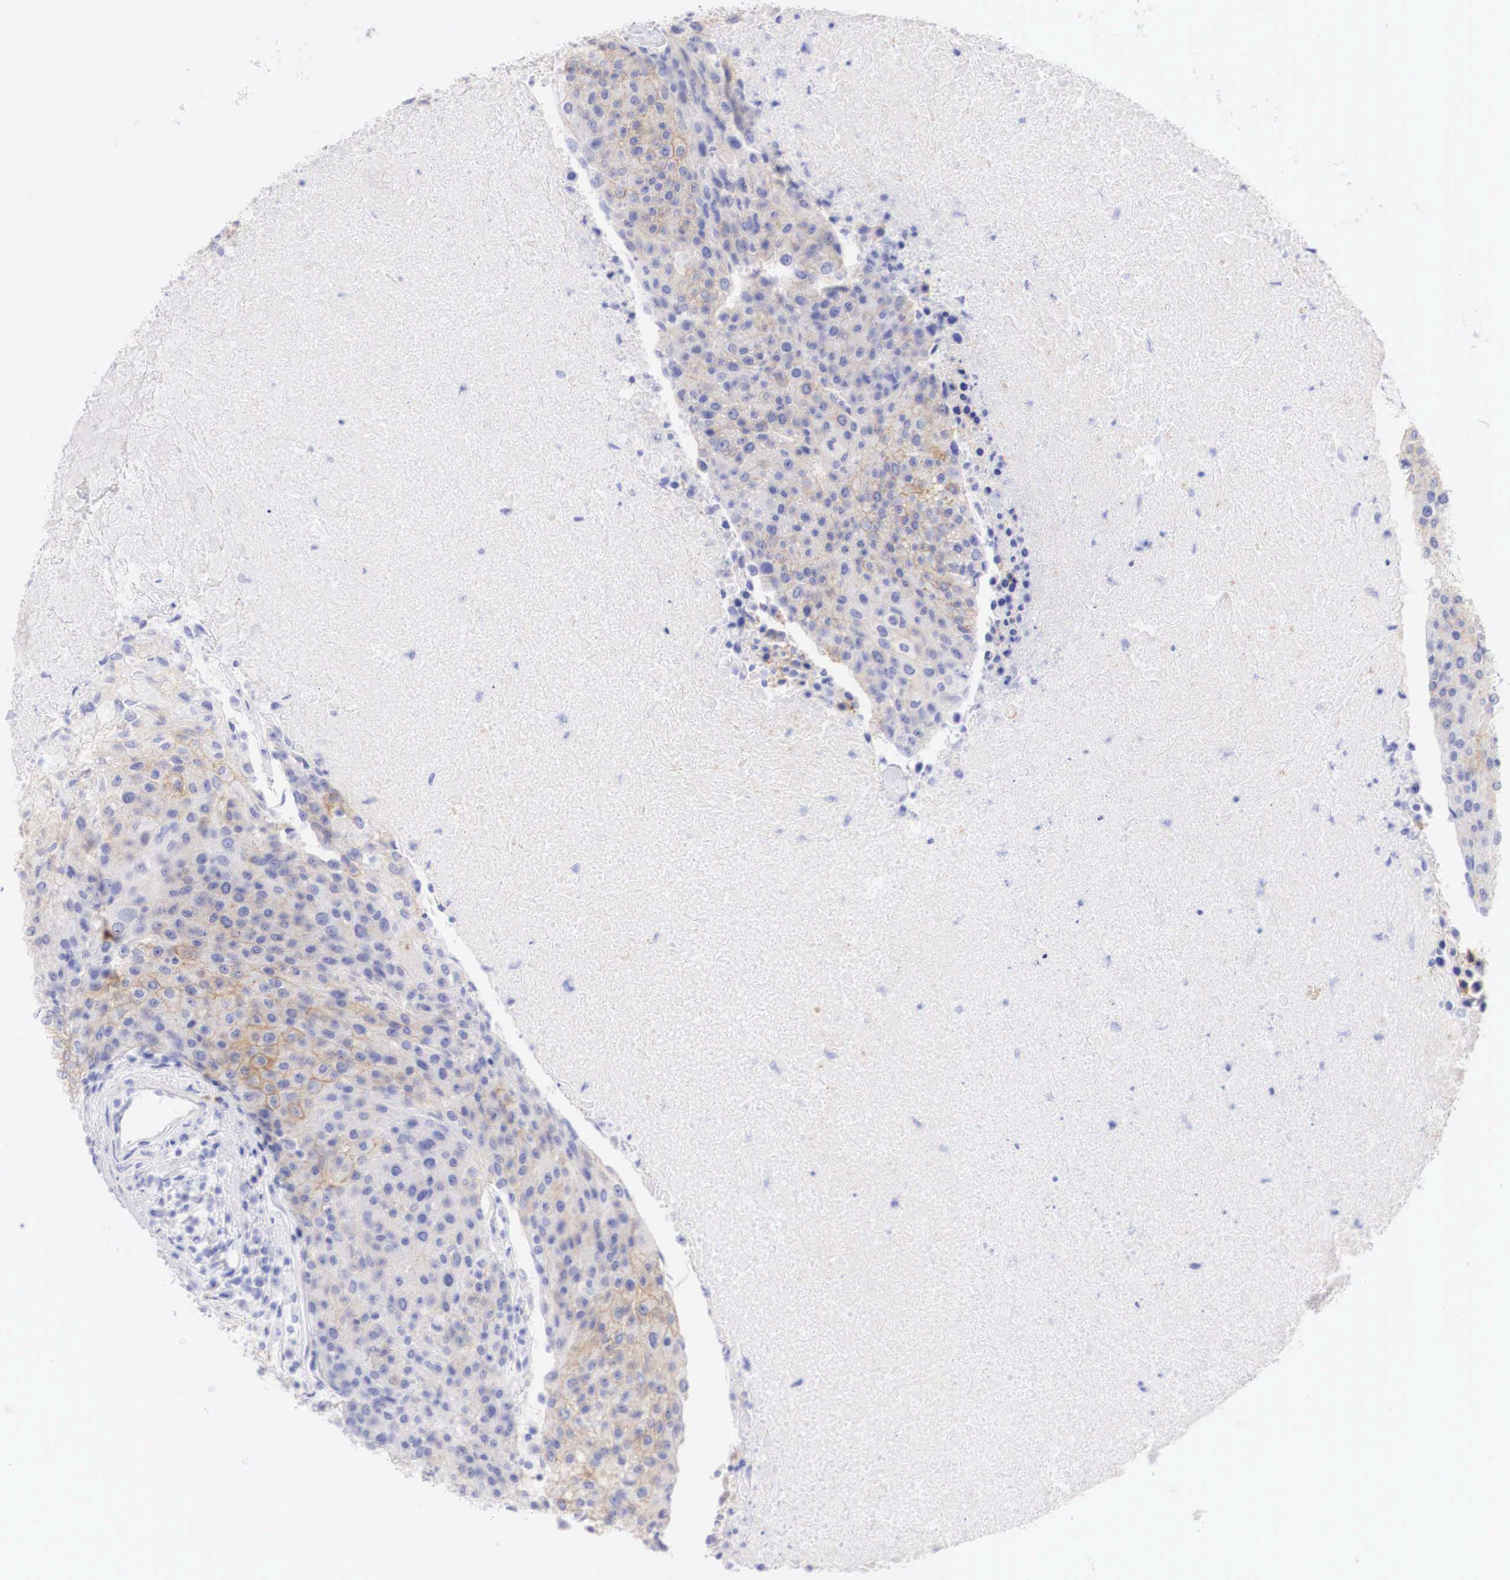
{"staining": {"intensity": "weak", "quantity": "25%-75%", "location": "cytoplasmic/membranous"}, "tissue": "urothelial cancer", "cell_type": "Tumor cells", "image_type": "cancer", "snomed": [{"axis": "morphology", "description": "Urothelial carcinoma, High grade"}, {"axis": "topography", "description": "Urinary bladder"}], "caption": "Approximately 25%-75% of tumor cells in urothelial cancer display weak cytoplasmic/membranous protein positivity as visualized by brown immunohistochemical staining.", "gene": "ERBB2", "patient": {"sex": "female", "age": 85}}